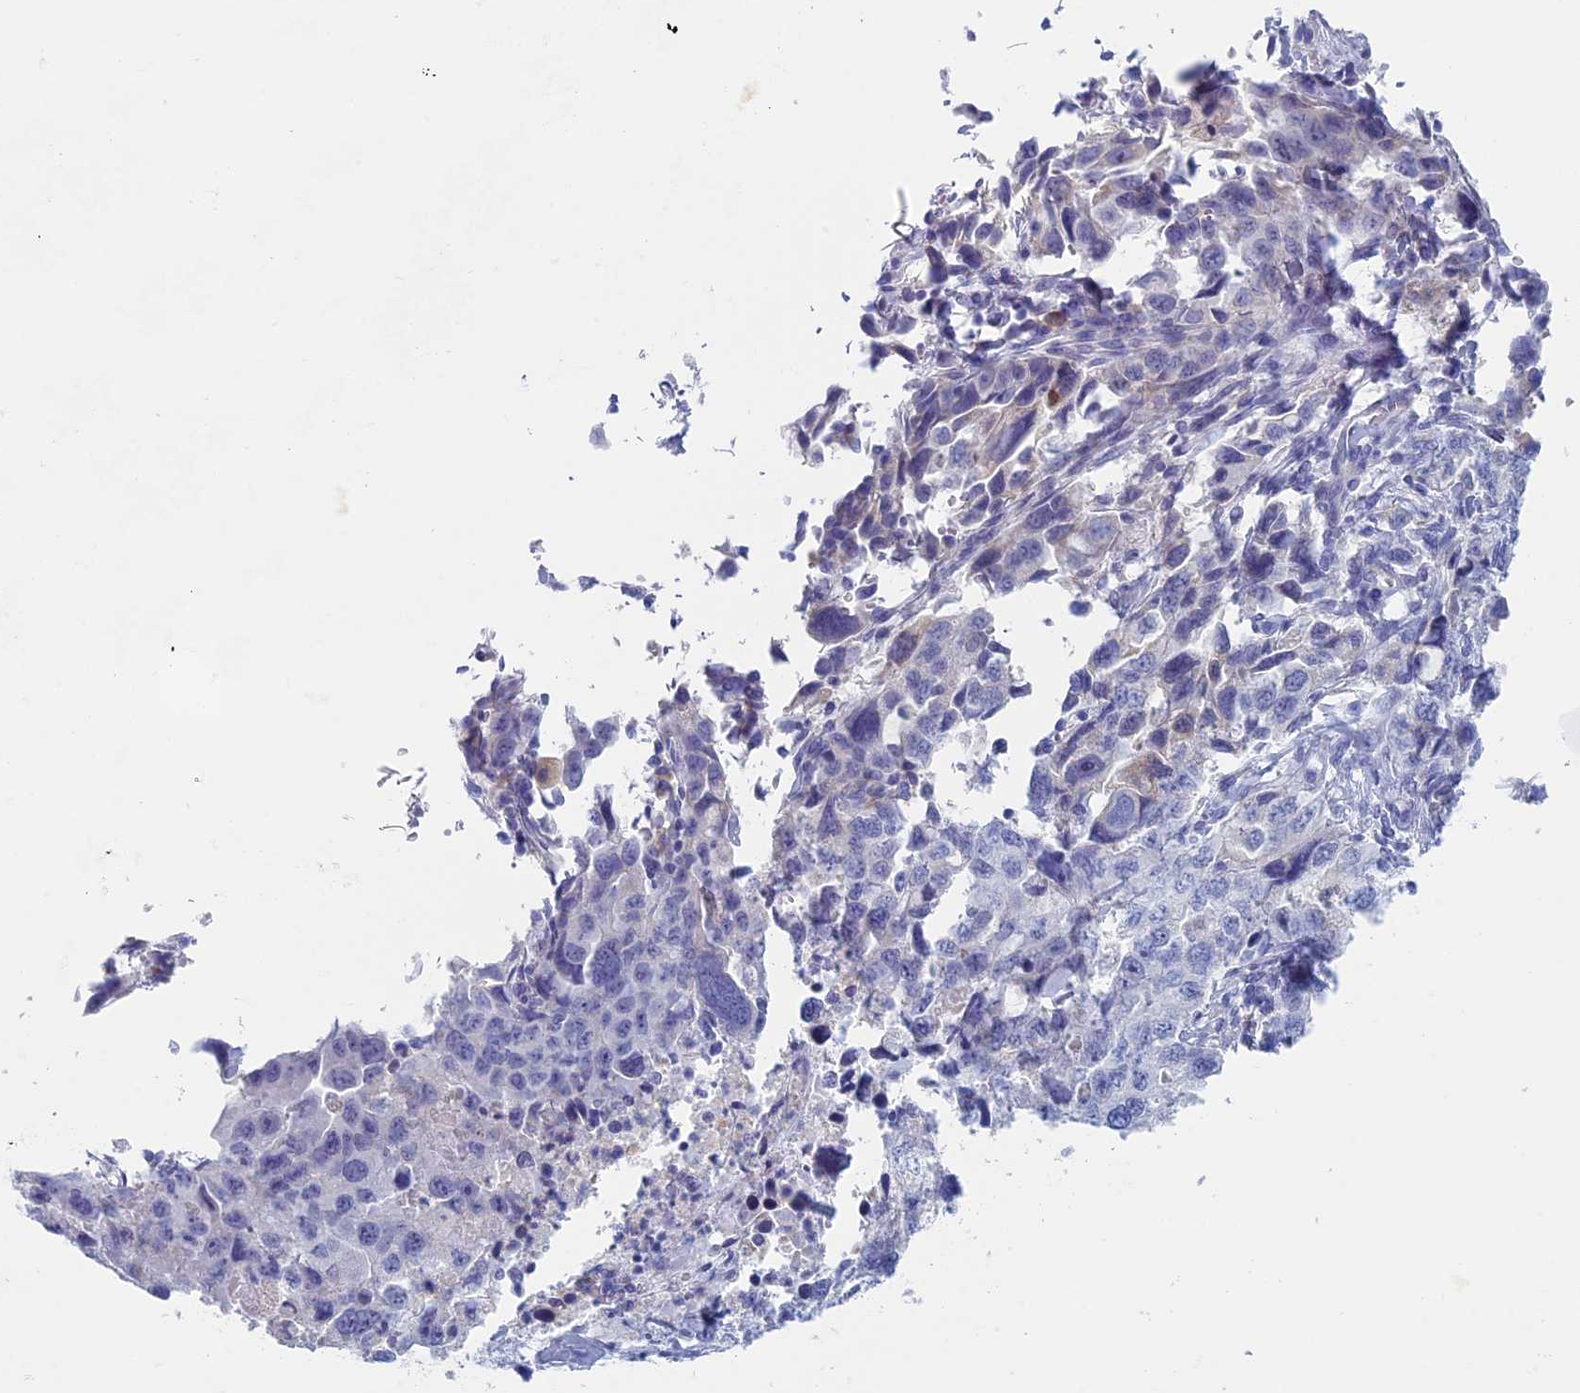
{"staining": {"intensity": "negative", "quantity": "none", "location": "none"}, "tissue": "lung cancer", "cell_type": "Tumor cells", "image_type": "cancer", "snomed": [{"axis": "morphology", "description": "Adenocarcinoma, NOS"}, {"axis": "topography", "description": "Lung"}], "caption": "The image displays no staining of tumor cells in lung adenocarcinoma.", "gene": "MAGEB6", "patient": {"sex": "female", "age": 51}}